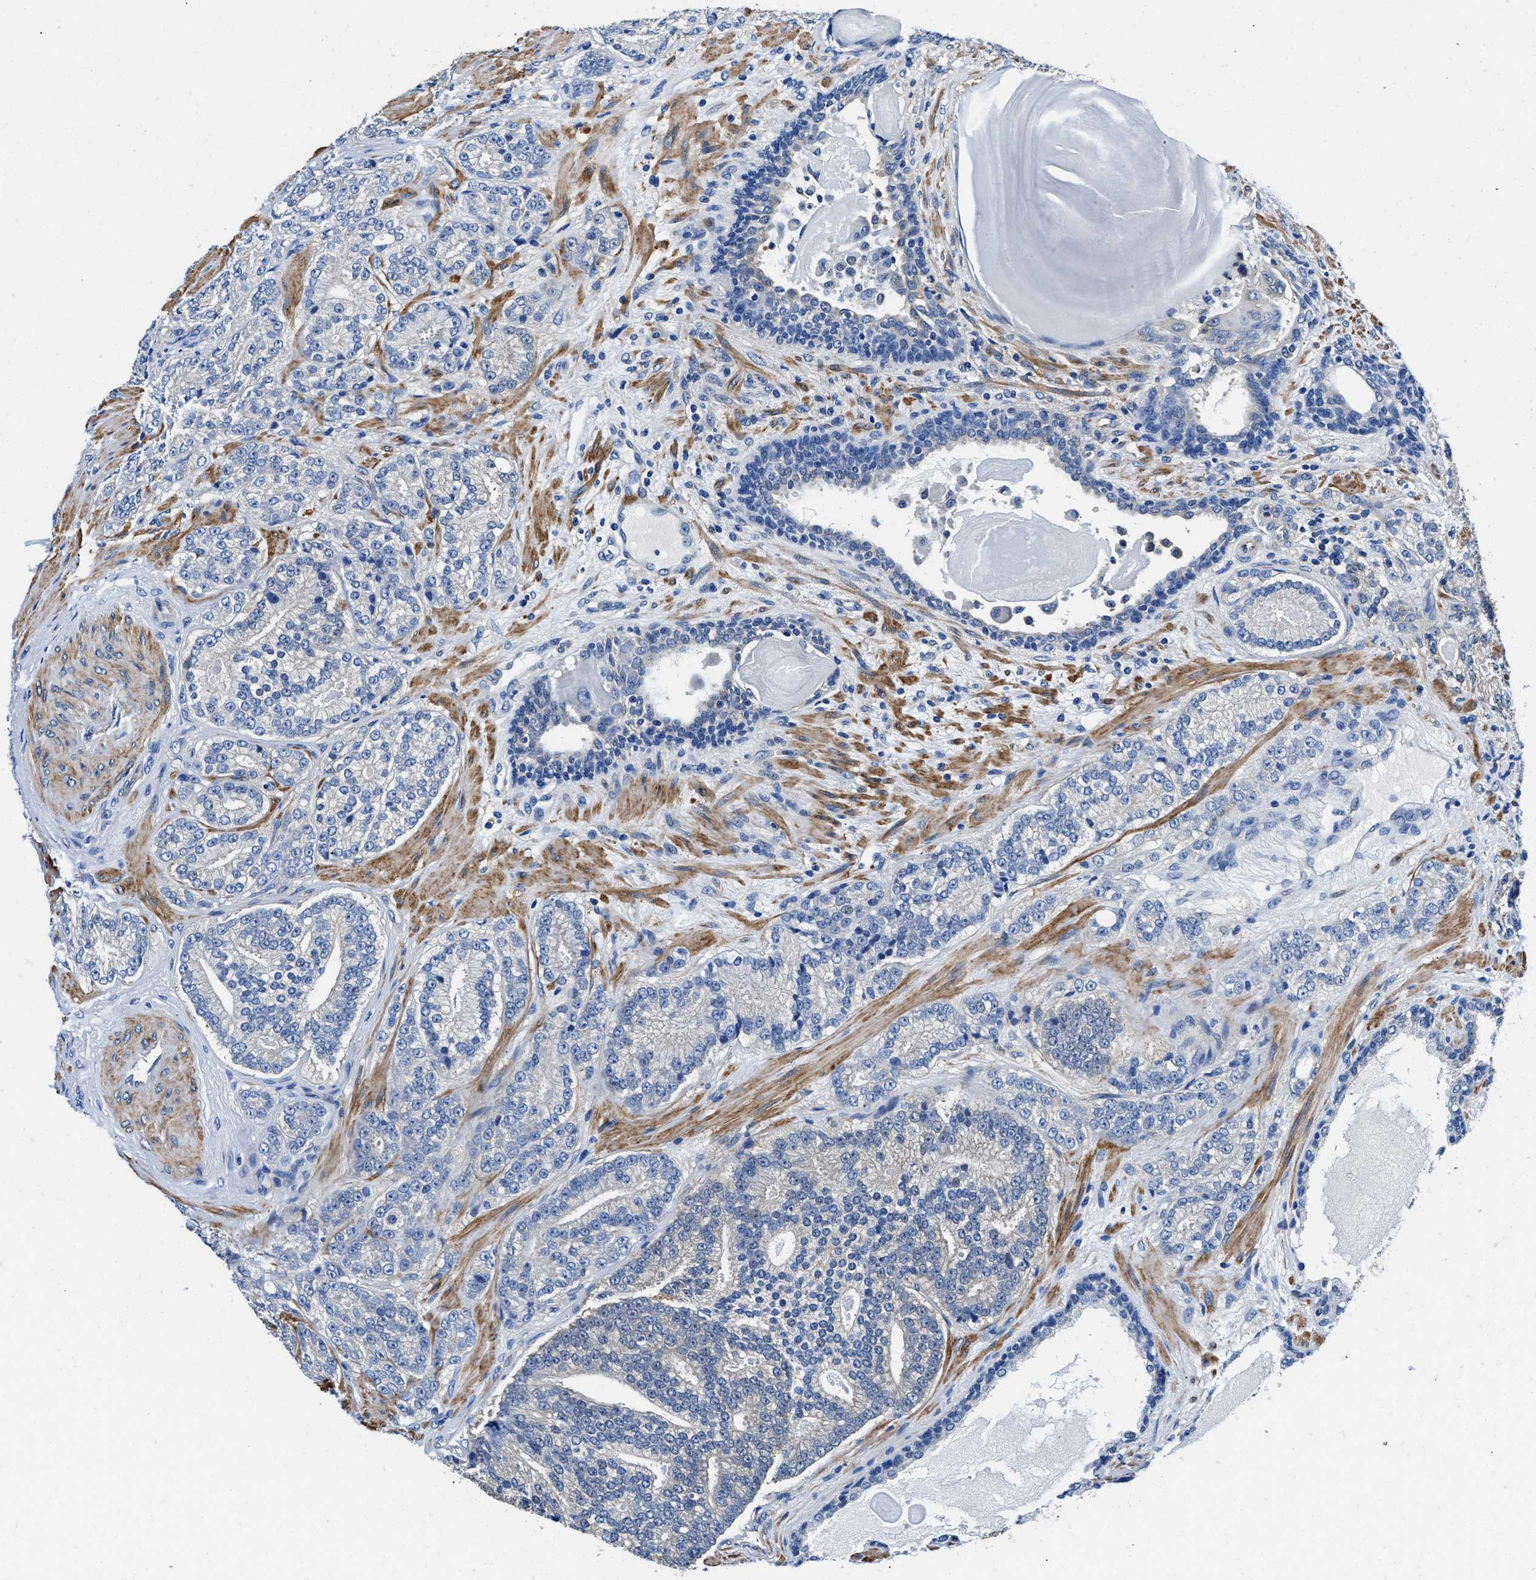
{"staining": {"intensity": "negative", "quantity": "none", "location": "none"}, "tissue": "prostate cancer", "cell_type": "Tumor cells", "image_type": "cancer", "snomed": [{"axis": "morphology", "description": "Adenocarcinoma, High grade"}, {"axis": "topography", "description": "Prostate"}], "caption": "This is an immunohistochemistry (IHC) histopathology image of prostate cancer. There is no staining in tumor cells.", "gene": "NEU1", "patient": {"sex": "male", "age": 61}}